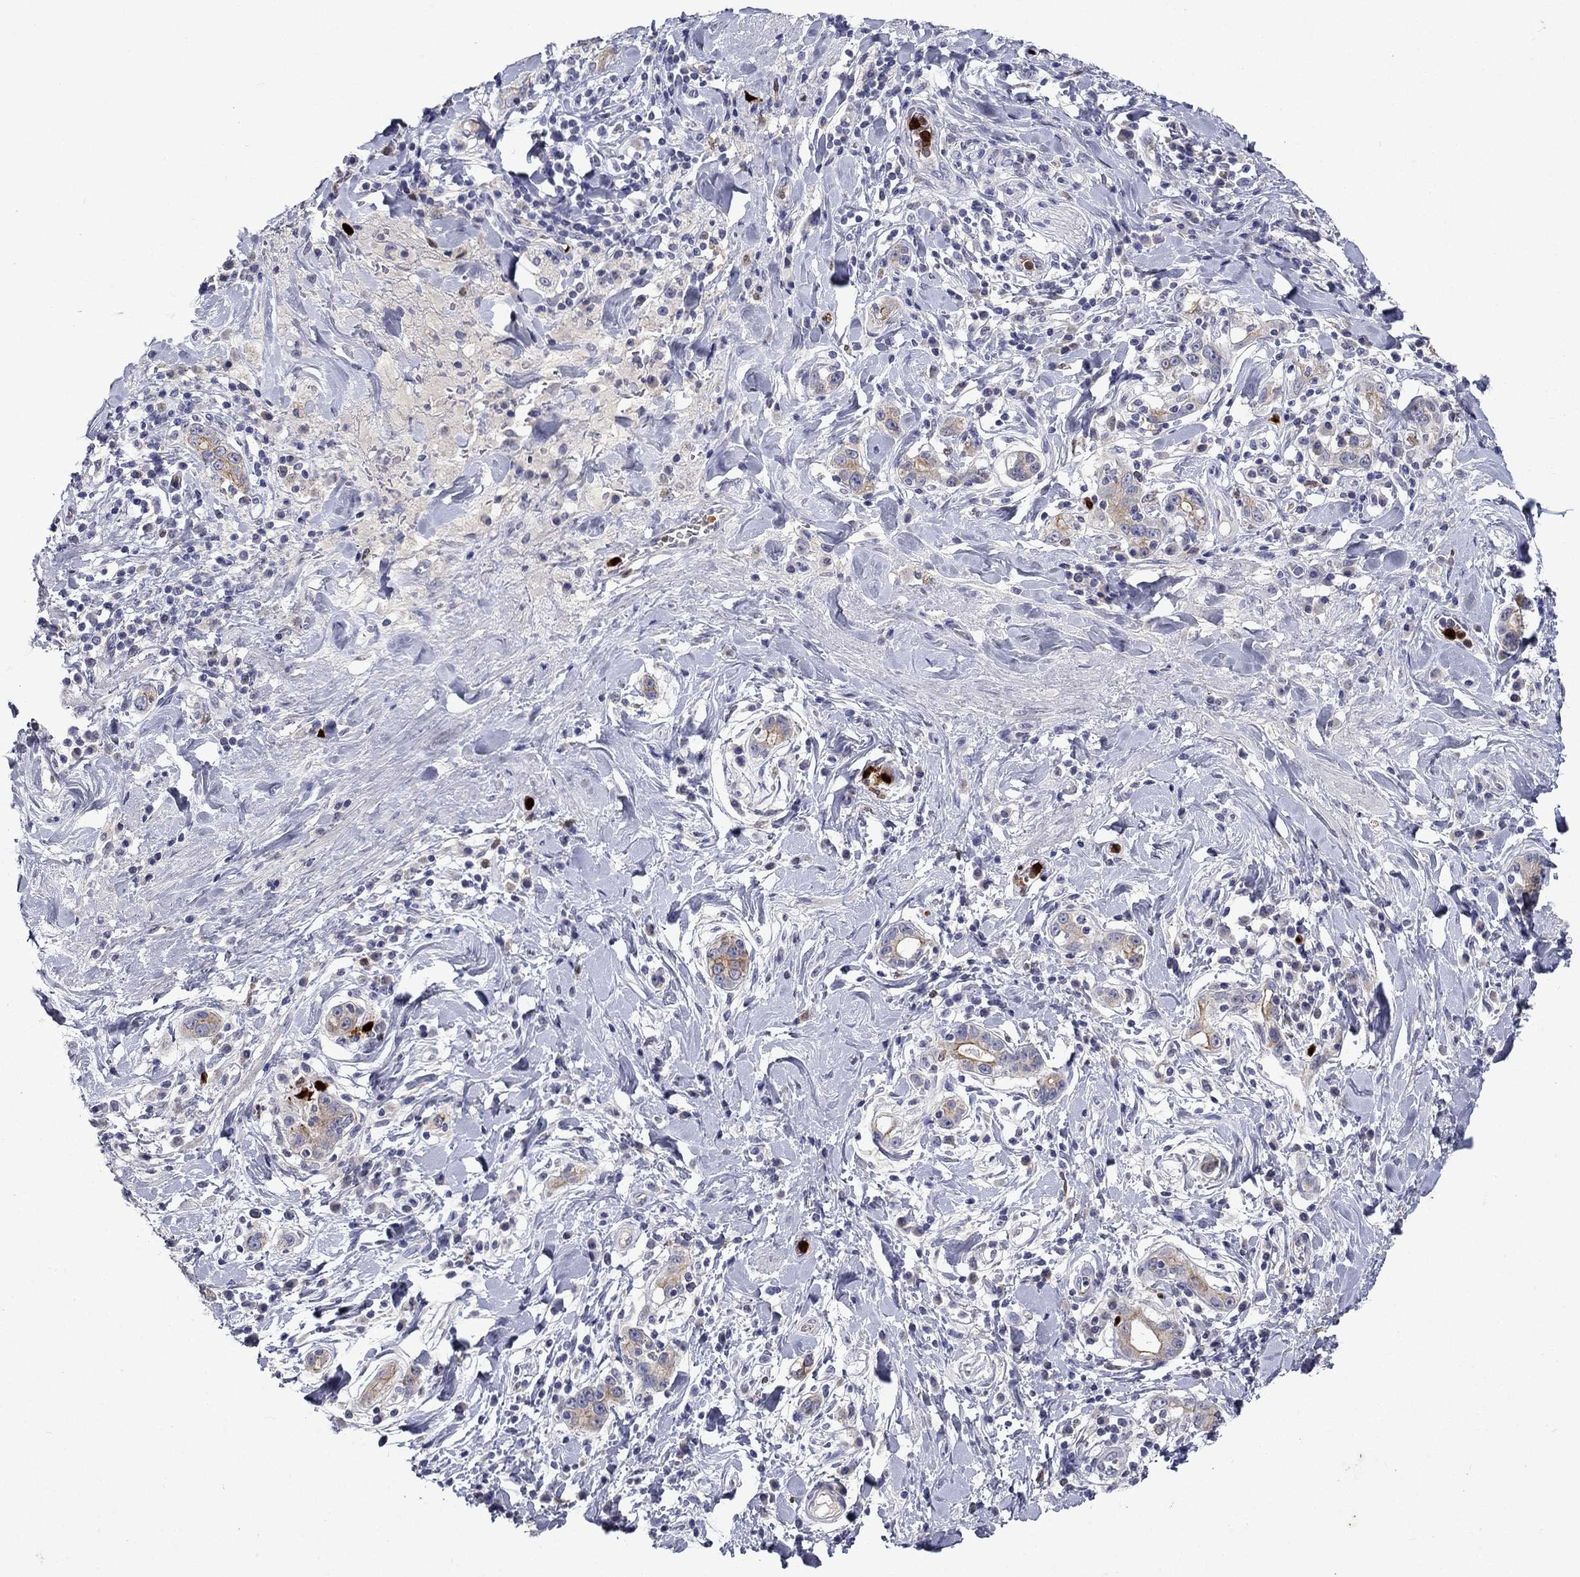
{"staining": {"intensity": "moderate", "quantity": "25%-75%", "location": "cytoplasmic/membranous"}, "tissue": "stomach cancer", "cell_type": "Tumor cells", "image_type": "cancer", "snomed": [{"axis": "morphology", "description": "Adenocarcinoma, NOS"}, {"axis": "topography", "description": "Stomach"}], "caption": "This is a histology image of immunohistochemistry (IHC) staining of stomach adenocarcinoma, which shows moderate positivity in the cytoplasmic/membranous of tumor cells.", "gene": "IRF5", "patient": {"sex": "male", "age": 79}}